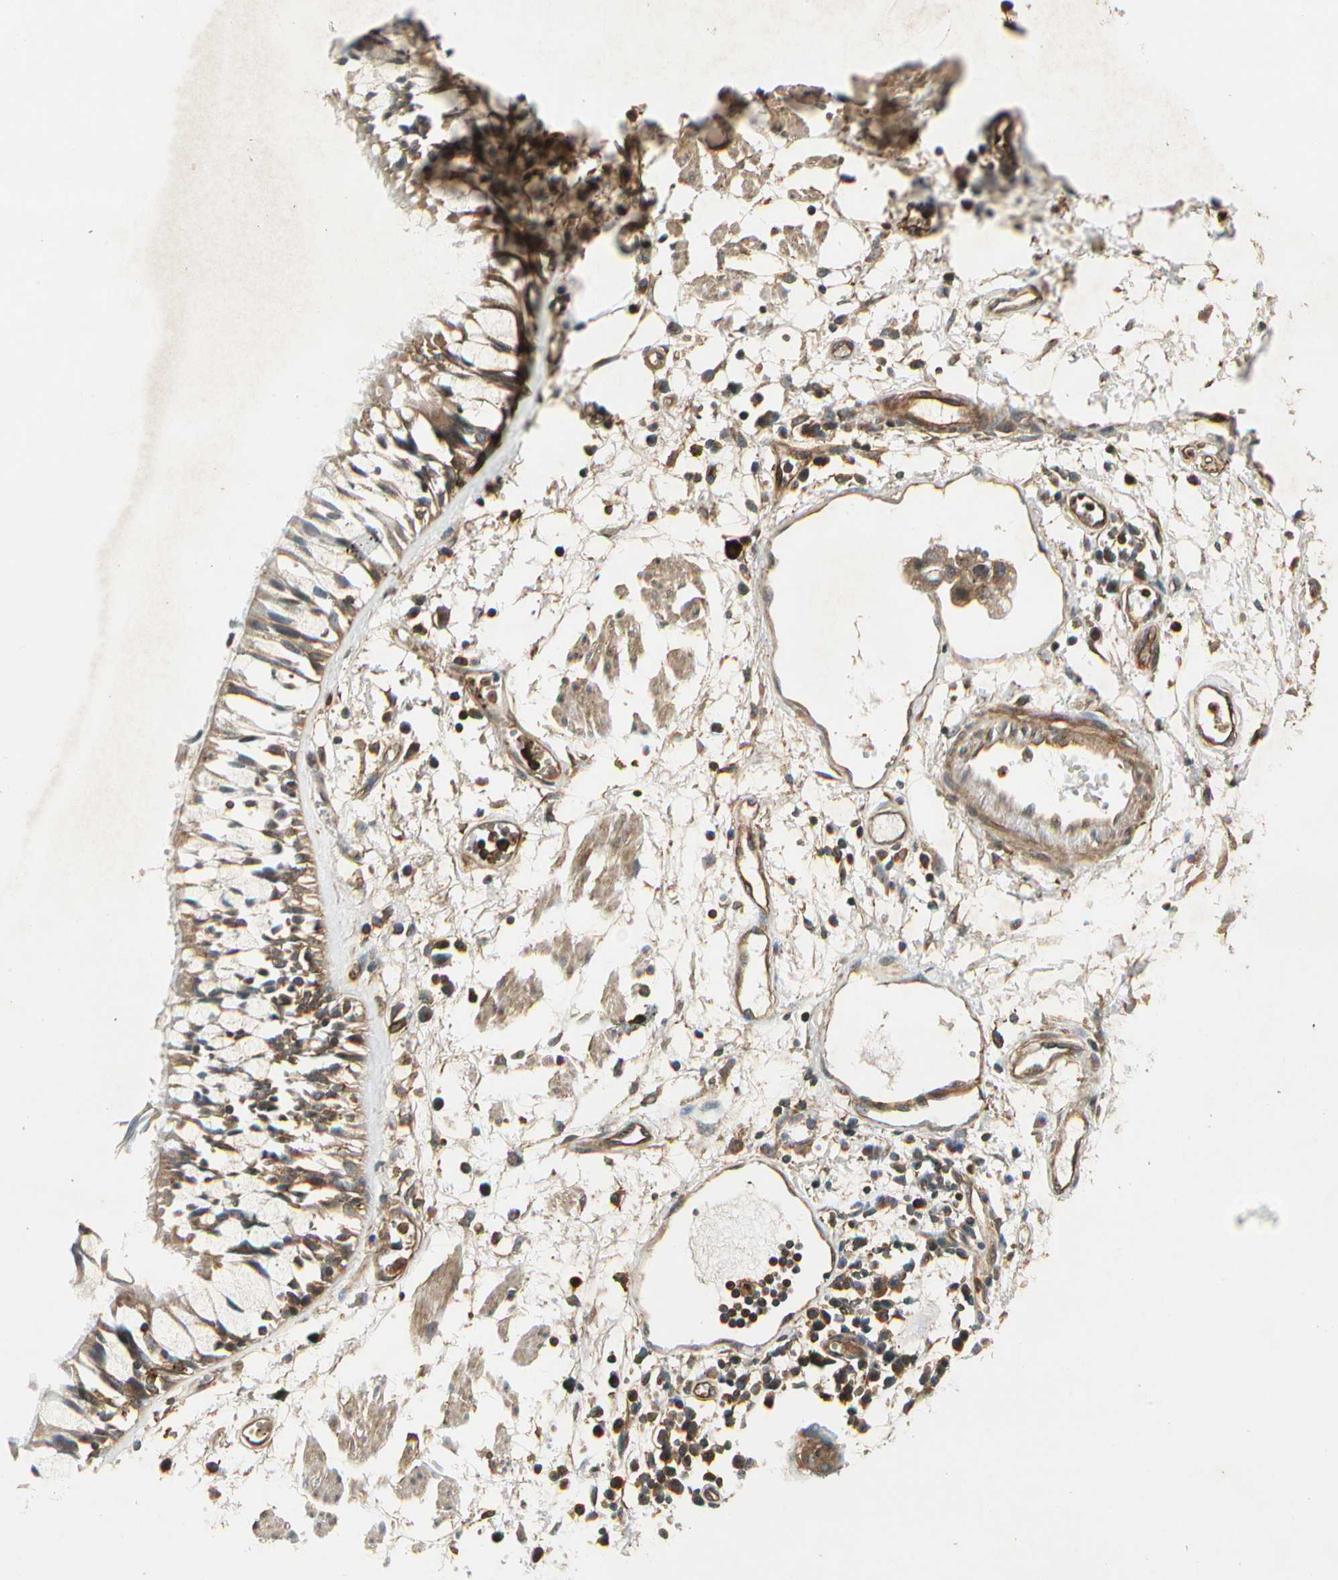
{"staining": {"intensity": "strong", "quantity": ">75%", "location": "cytoplasmic/membranous"}, "tissue": "adipose tissue", "cell_type": "Adipocytes", "image_type": "normal", "snomed": [{"axis": "morphology", "description": "Normal tissue, NOS"}, {"axis": "morphology", "description": "Adenocarcinoma, NOS"}, {"axis": "topography", "description": "Cartilage tissue"}, {"axis": "topography", "description": "Bronchus"}, {"axis": "topography", "description": "Lung"}], "caption": "Adipose tissue stained for a protein (brown) demonstrates strong cytoplasmic/membranous positive staining in about >75% of adipocytes.", "gene": "FKBP15", "patient": {"sex": "female", "age": 67}}